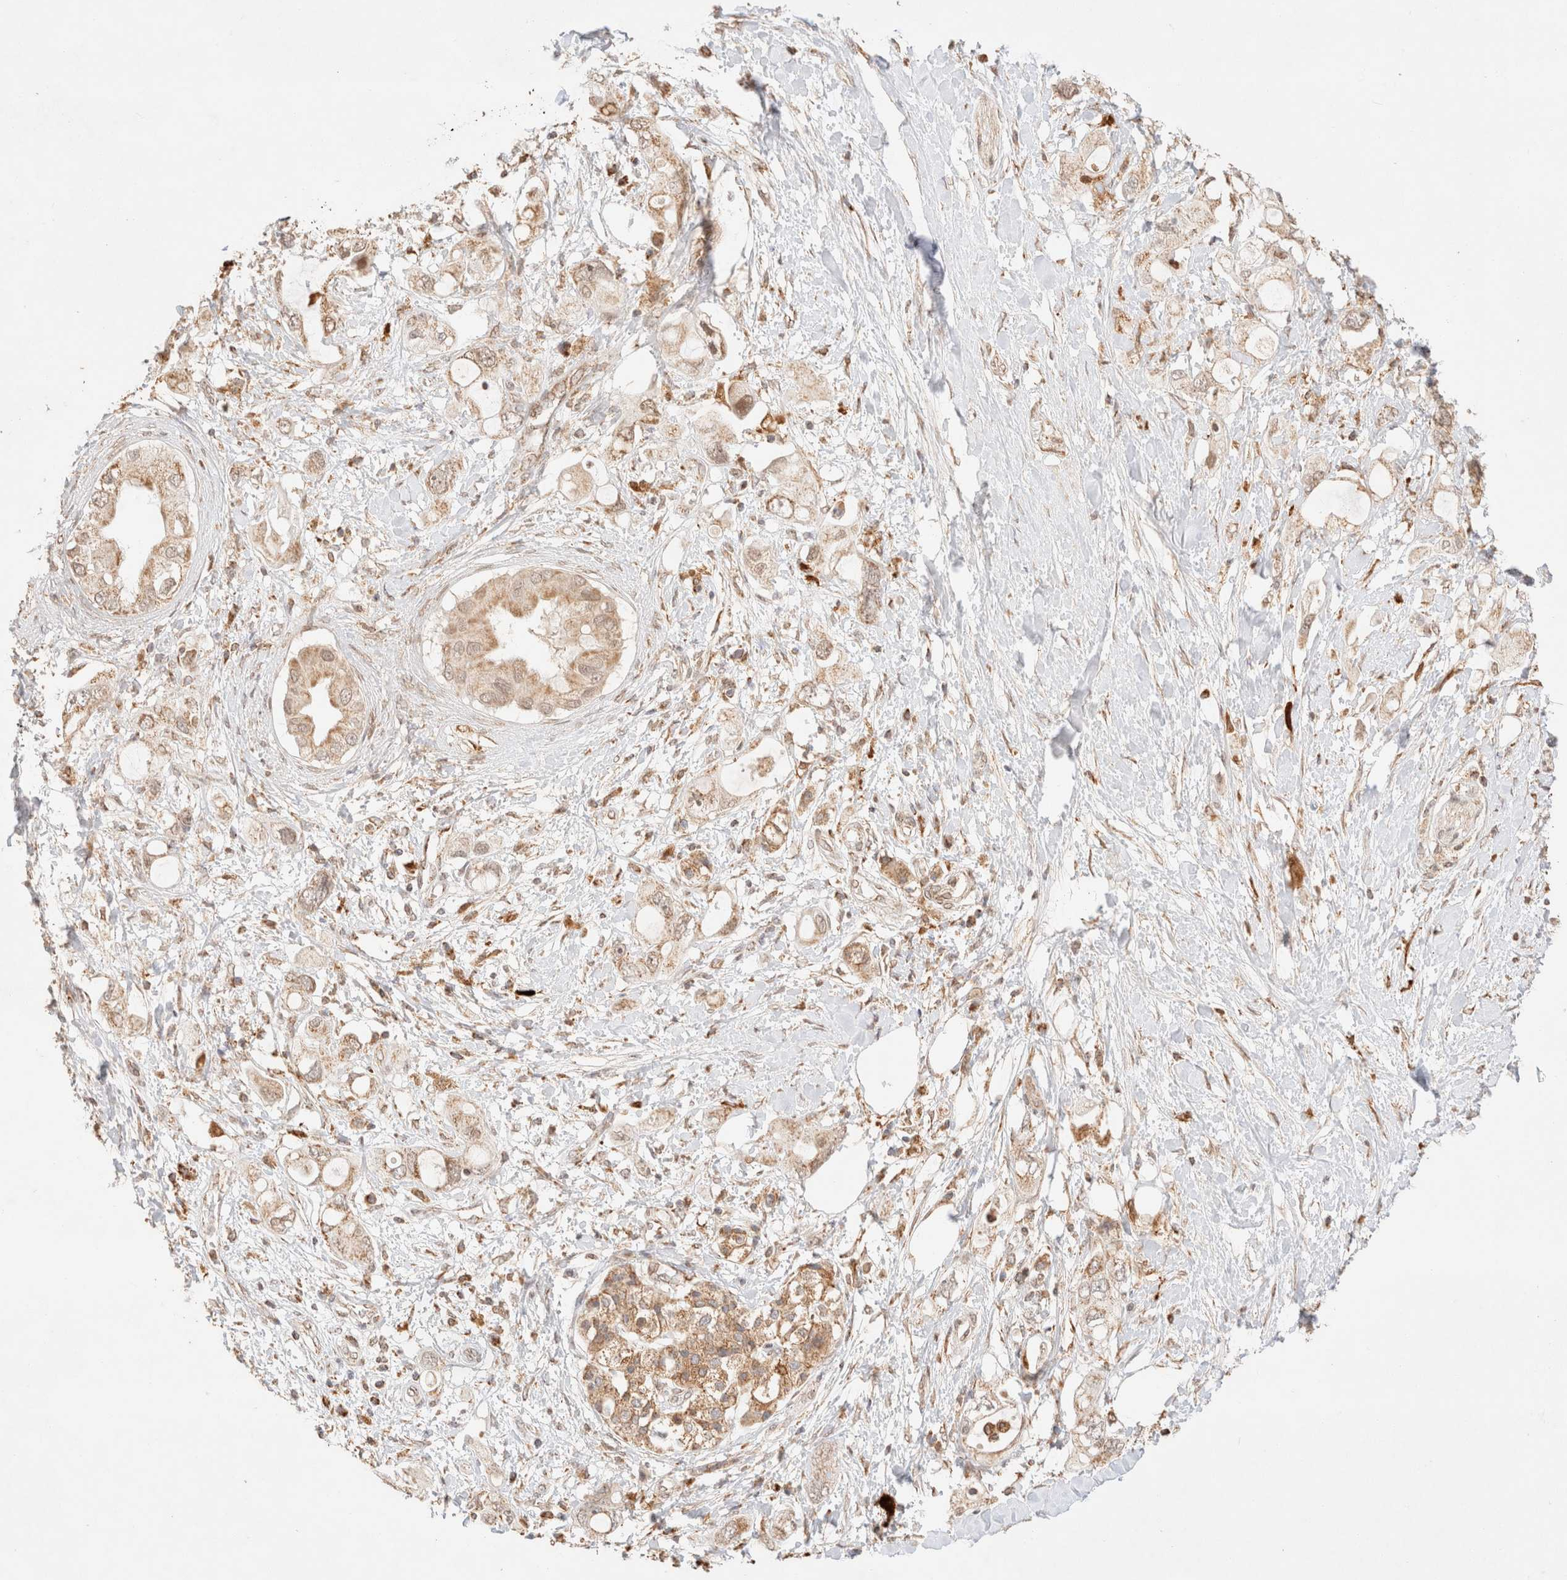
{"staining": {"intensity": "weak", "quantity": ">75%", "location": "cytoplasmic/membranous"}, "tissue": "pancreatic cancer", "cell_type": "Tumor cells", "image_type": "cancer", "snomed": [{"axis": "morphology", "description": "Adenocarcinoma, NOS"}, {"axis": "topography", "description": "Pancreas"}], "caption": "A micrograph of human adenocarcinoma (pancreatic) stained for a protein reveals weak cytoplasmic/membranous brown staining in tumor cells.", "gene": "TACO1", "patient": {"sex": "female", "age": 56}}